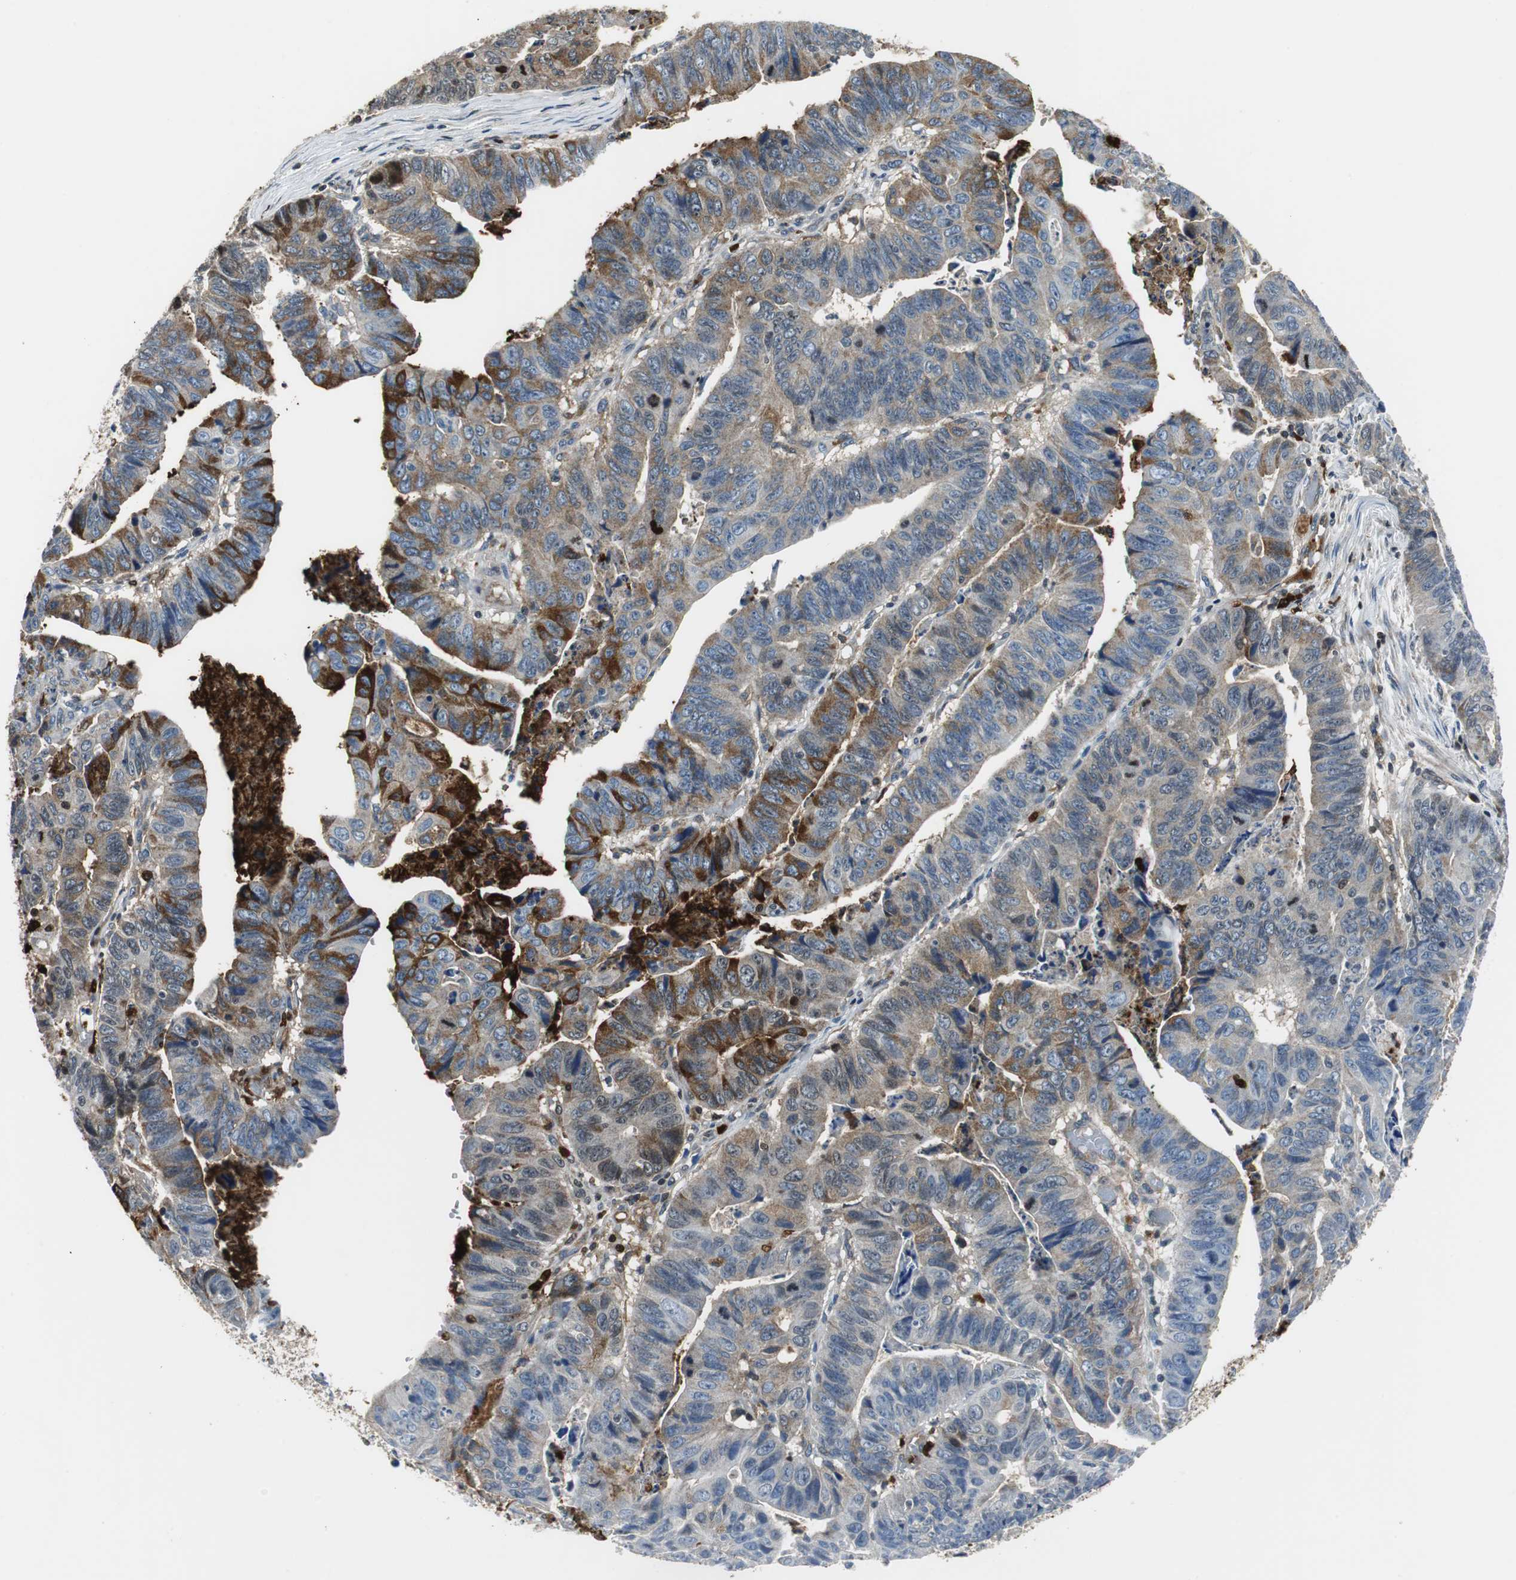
{"staining": {"intensity": "weak", "quantity": "25%-75%", "location": "cytoplasmic/membranous,nuclear"}, "tissue": "stomach cancer", "cell_type": "Tumor cells", "image_type": "cancer", "snomed": [{"axis": "morphology", "description": "Adenocarcinoma, NOS"}, {"axis": "topography", "description": "Stomach, lower"}], "caption": "High-power microscopy captured an immunohistochemistry (IHC) micrograph of stomach cancer, revealing weak cytoplasmic/membranous and nuclear staining in approximately 25%-75% of tumor cells.", "gene": "ORM1", "patient": {"sex": "male", "age": 77}}